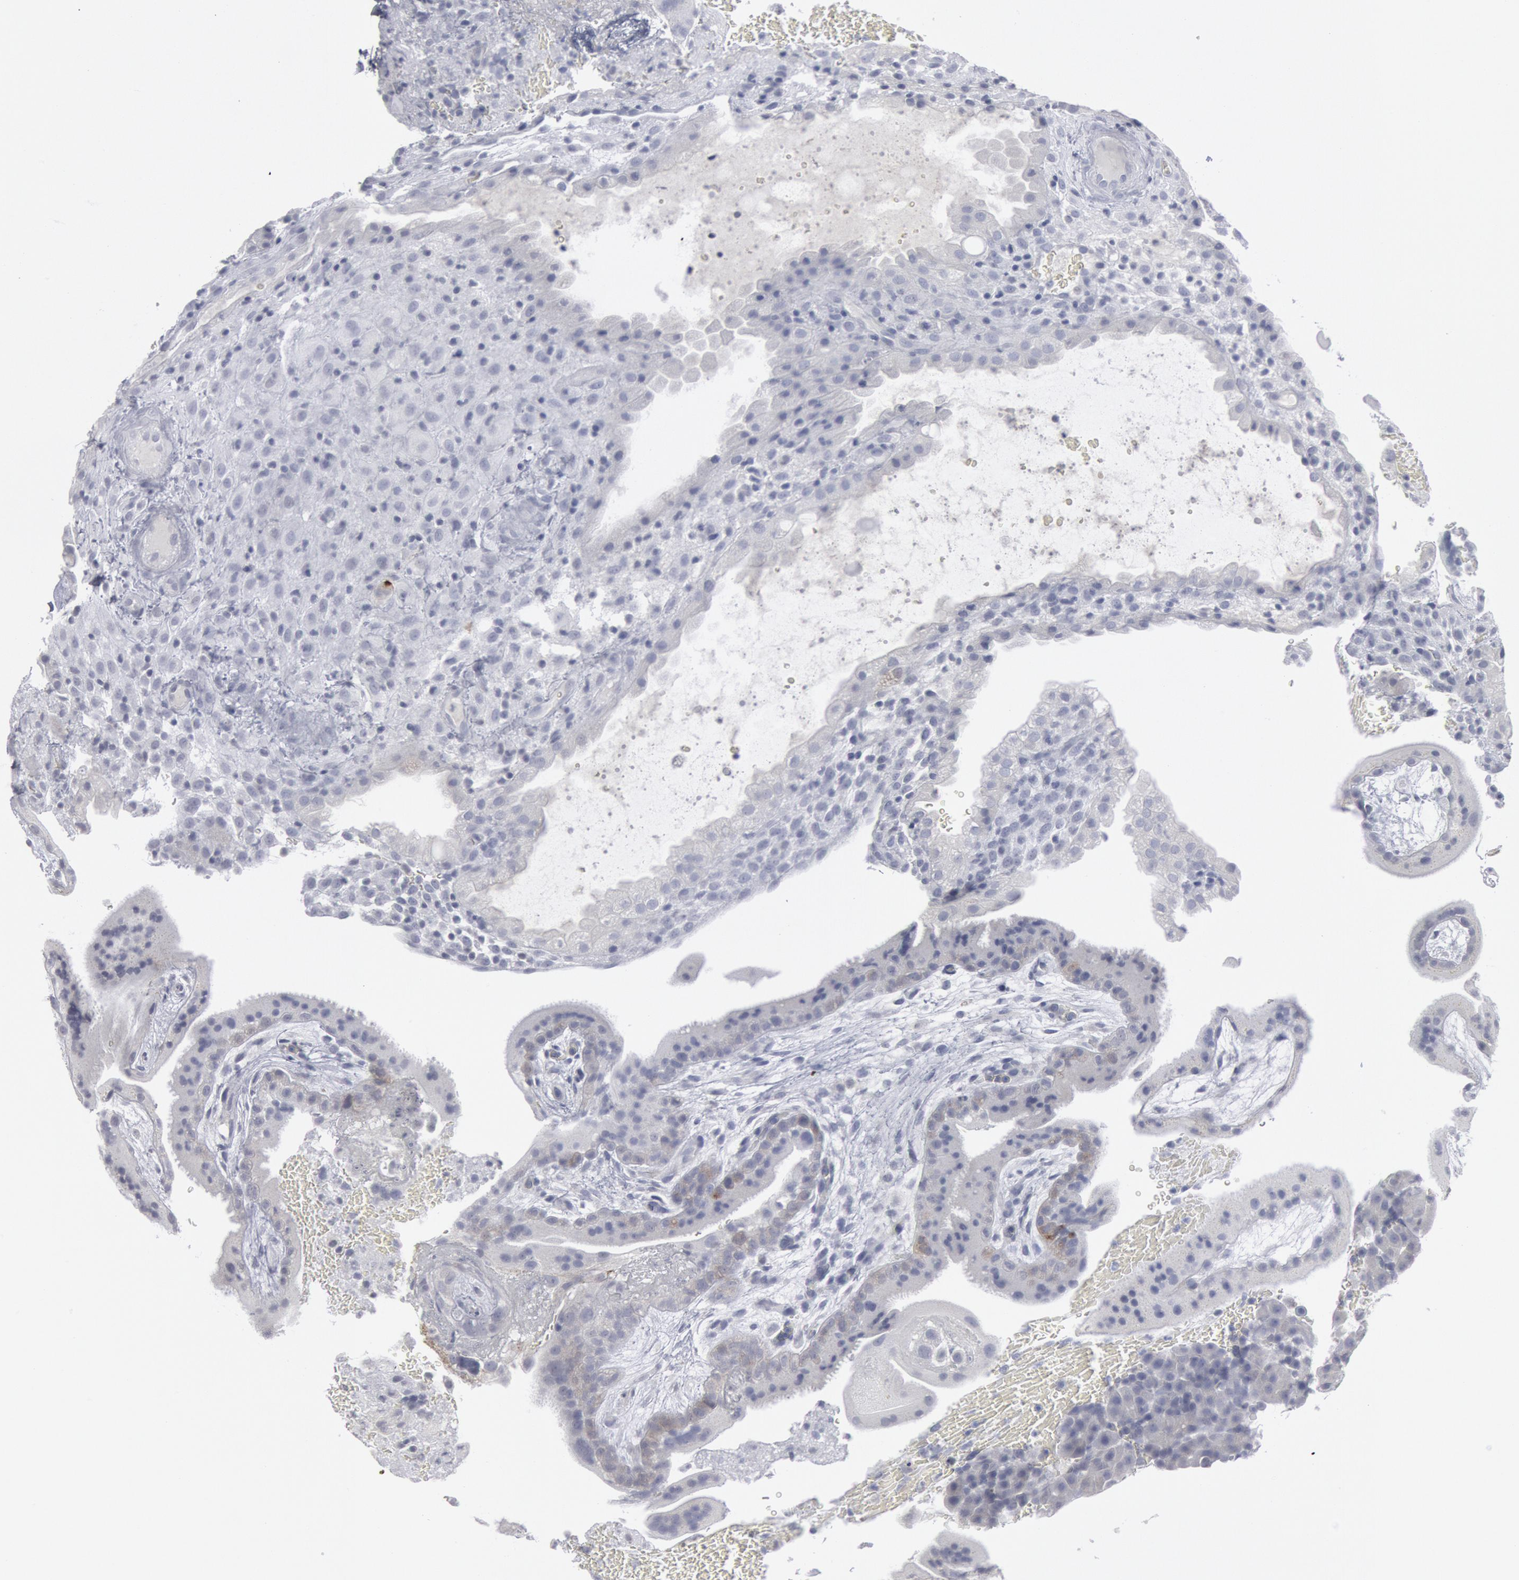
{"staining": {"intensity": "negative", "quantity": "none", "location": "none"}, "tissue": "placenta", "cell_type": "Decidual cells", "image_type": "normal", "snomed": [{"axis": "morphology", "description": "Normal tissue, NOS"}, {"axis": "topography", "description": "Placenta"}], "caption": "High magnification brightfield microscopy of normal placenta stained with DAB (3,3'-diaminobenzidine) (brown) and counterstained with hematoxylin (blue): decidual cells show no significant staining.", "gene": "DMC1", "patient": {"sex": "female", "age": 19}}